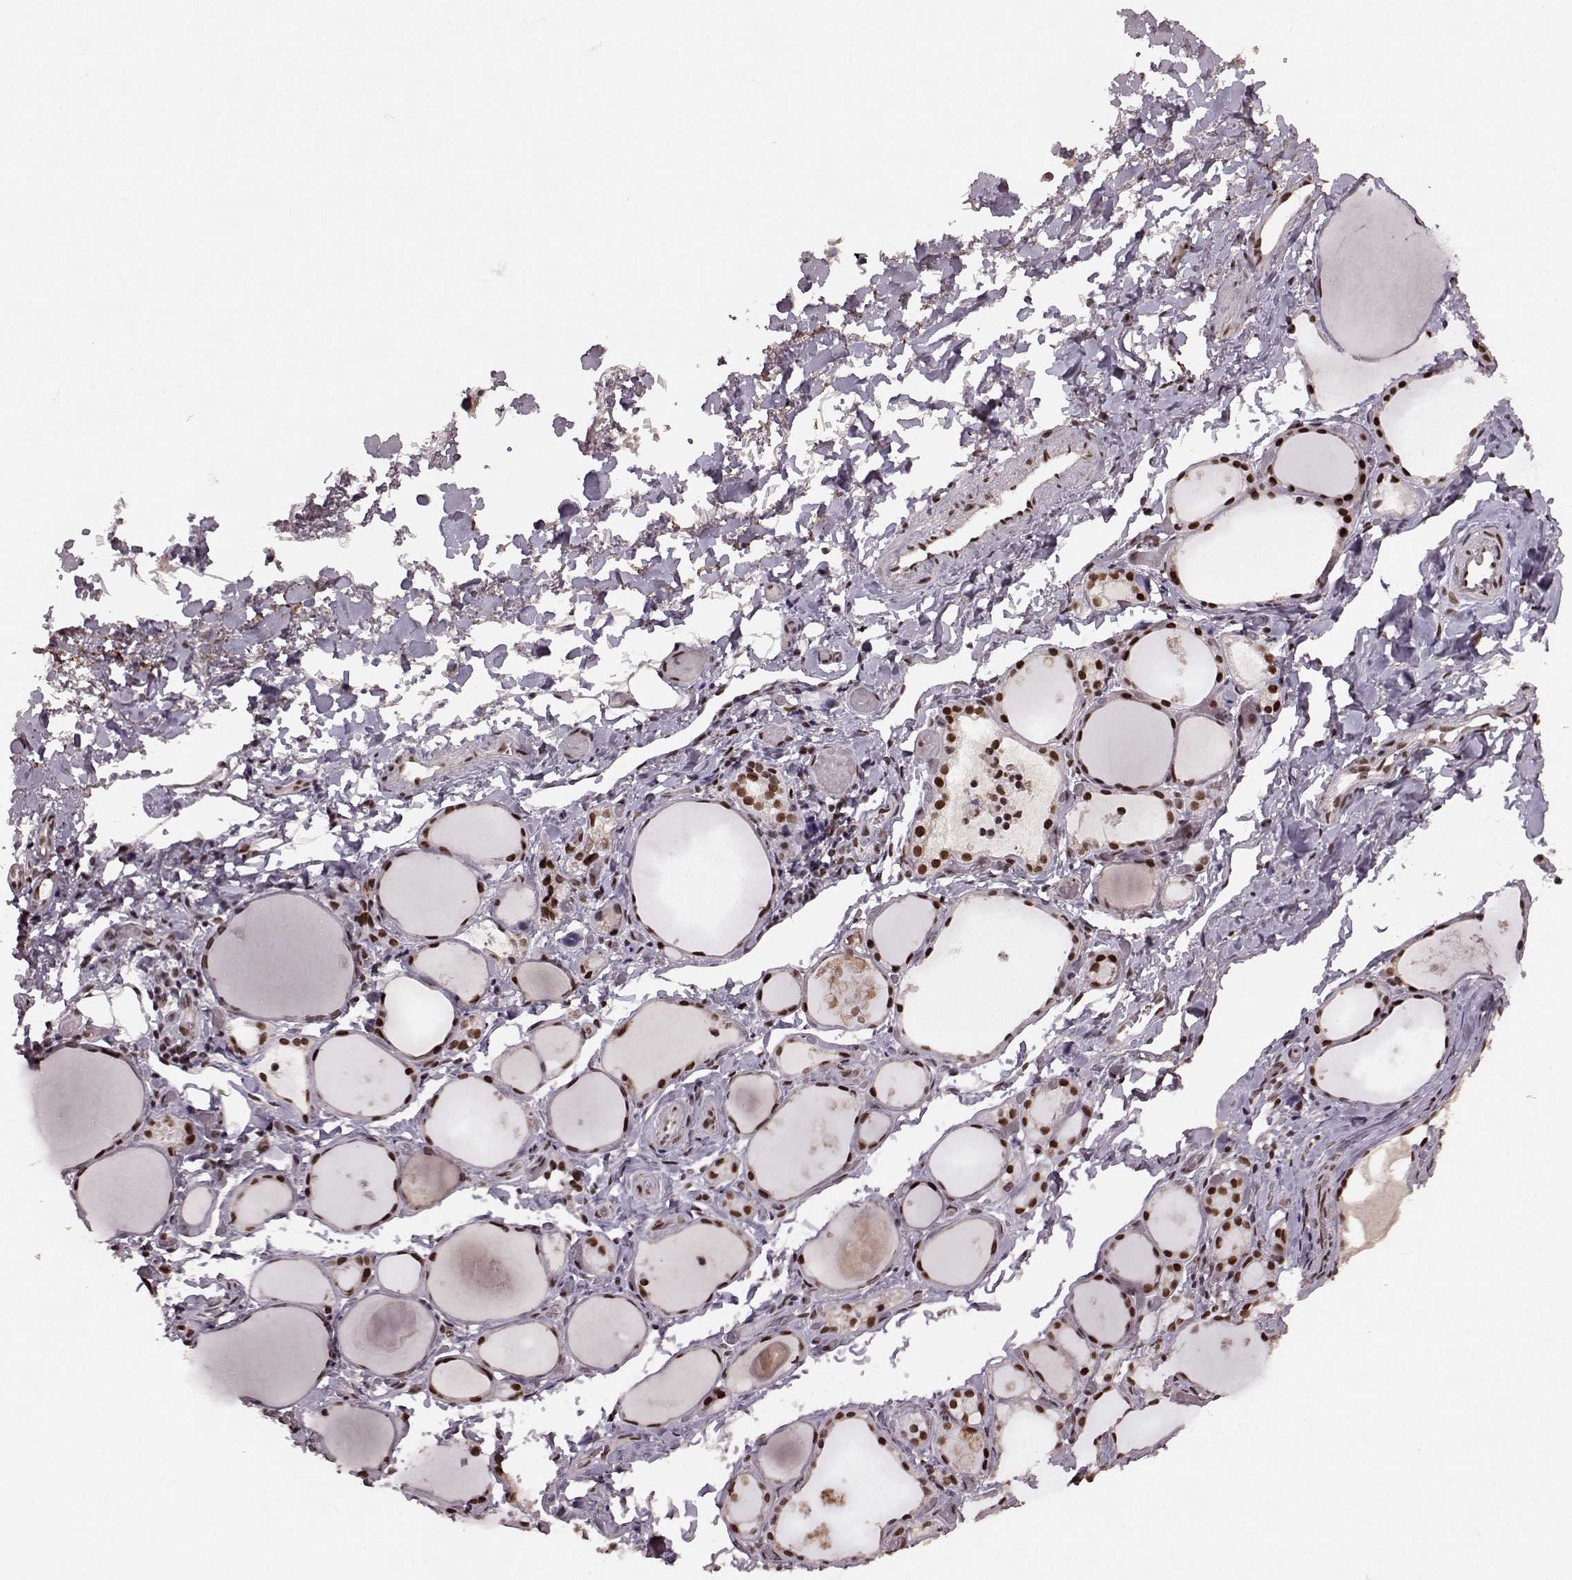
{"staining": {"intensity": "strong", "quantity": ">75%", "location": "nuclear"}, "tissue": "thyroid gland", "cell_type": "Glandular cells", "image_type": "normal", "snomed": [{"axis": "morphology", "description": "Normal tissue, NOS"}, {"axis": "topography", "description": "Thyroid gland"}], "caption": "Glandular cells exhibit strong nuclear expression in approximately >75% of cells in benign thyroid gland.", "gene": "RRAGD", "patient": {"sex": "male", "age": 68}}